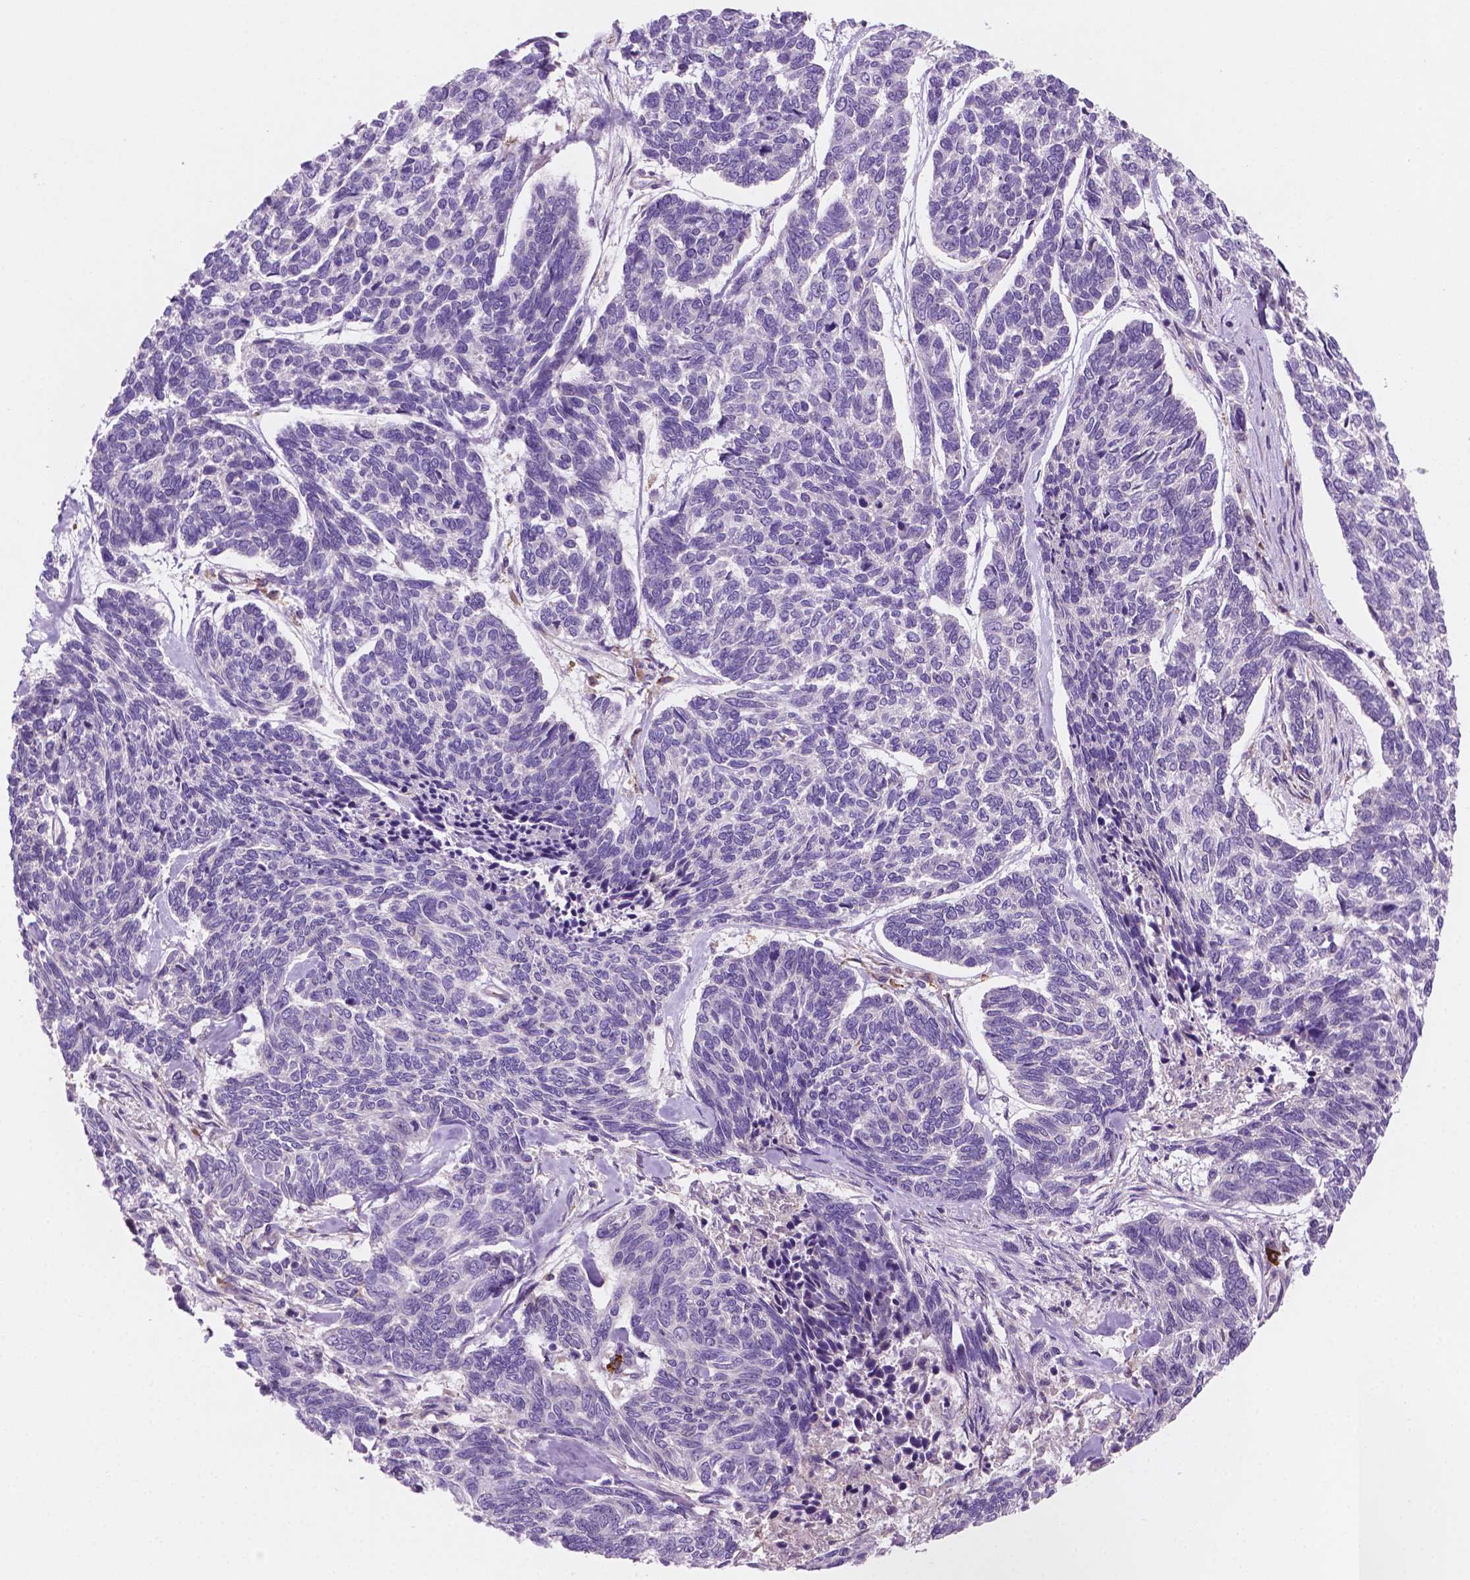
{"staining": {"intensity": "negative", "quantity": "none", "location": "none"}, "tissue": "skin cancer", "cell_type": "Tumor cells", "image_type": "cancer", "snomed": [{"axis": "morphology", "description": "Basal cell carcinoma"}, {"axis": "topography", "description": "Skin"}], "caption": "Immunohistochemistry micrograph of skin cancer (basal cell carcinoma) stained for a protein (brown), which reveals no staining in tumor cells.", "gene": "LRP1B", "patient": {"sex": "female", "age": 65}}